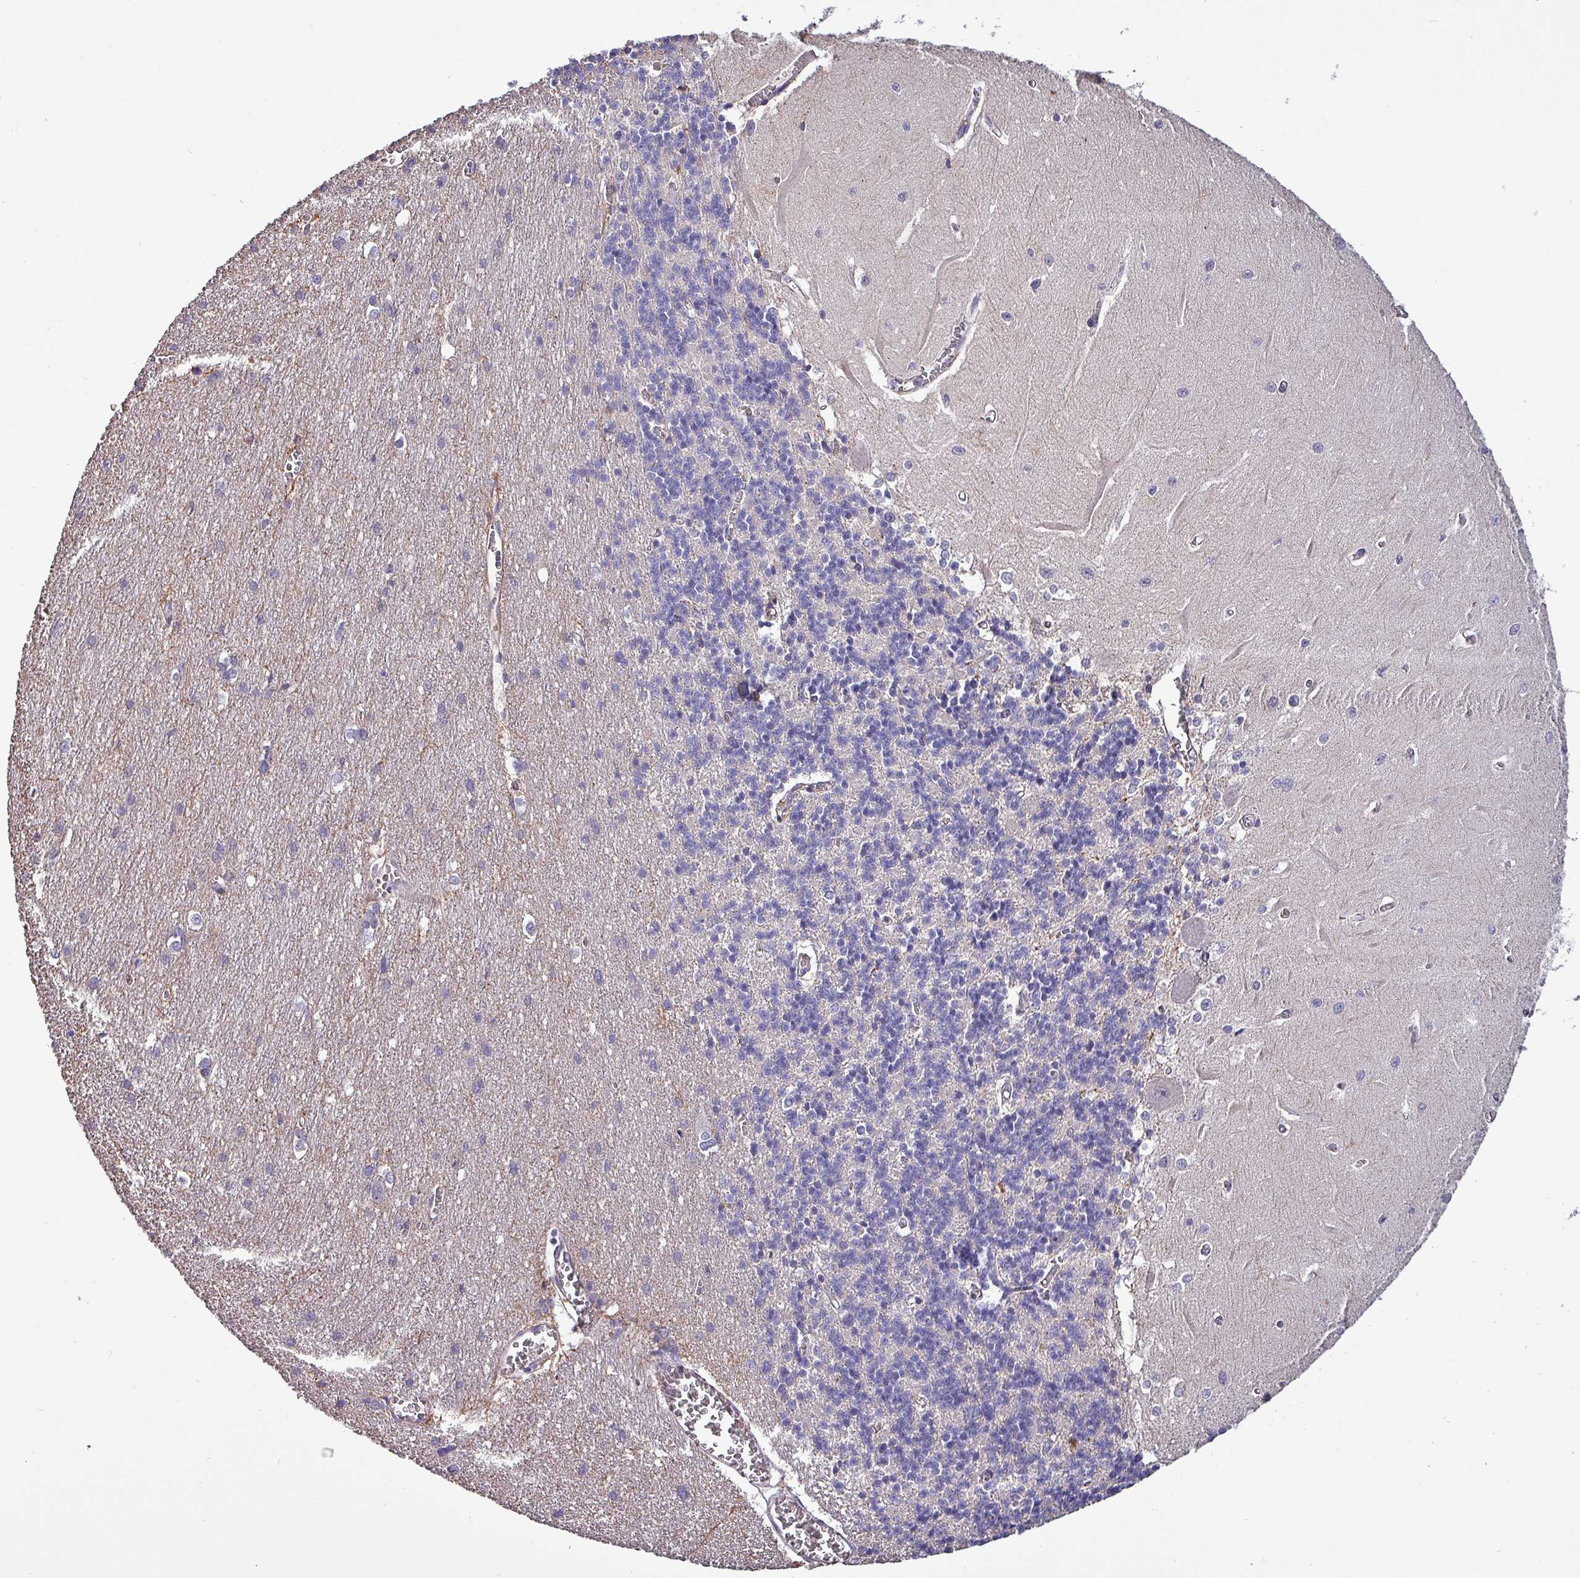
{"staining": {"intensity": "negative", "quantity": "none", "location": "none"}, "tissue": "cerebellum", "cell_type": "Cells in granular layer", "image_type": "normal", "snomed": [{"axis": "morphology", "description": "Normal tissue, NOS"}, {"axis": "topography", "description": "Cerebellum"}], "caption": "Cerebellum stained for a protein using immunohistochemistry displays no positivity cells in granular layer.", "gene": "HTRA4", "patient": {"sex": "male", "age": 37}}